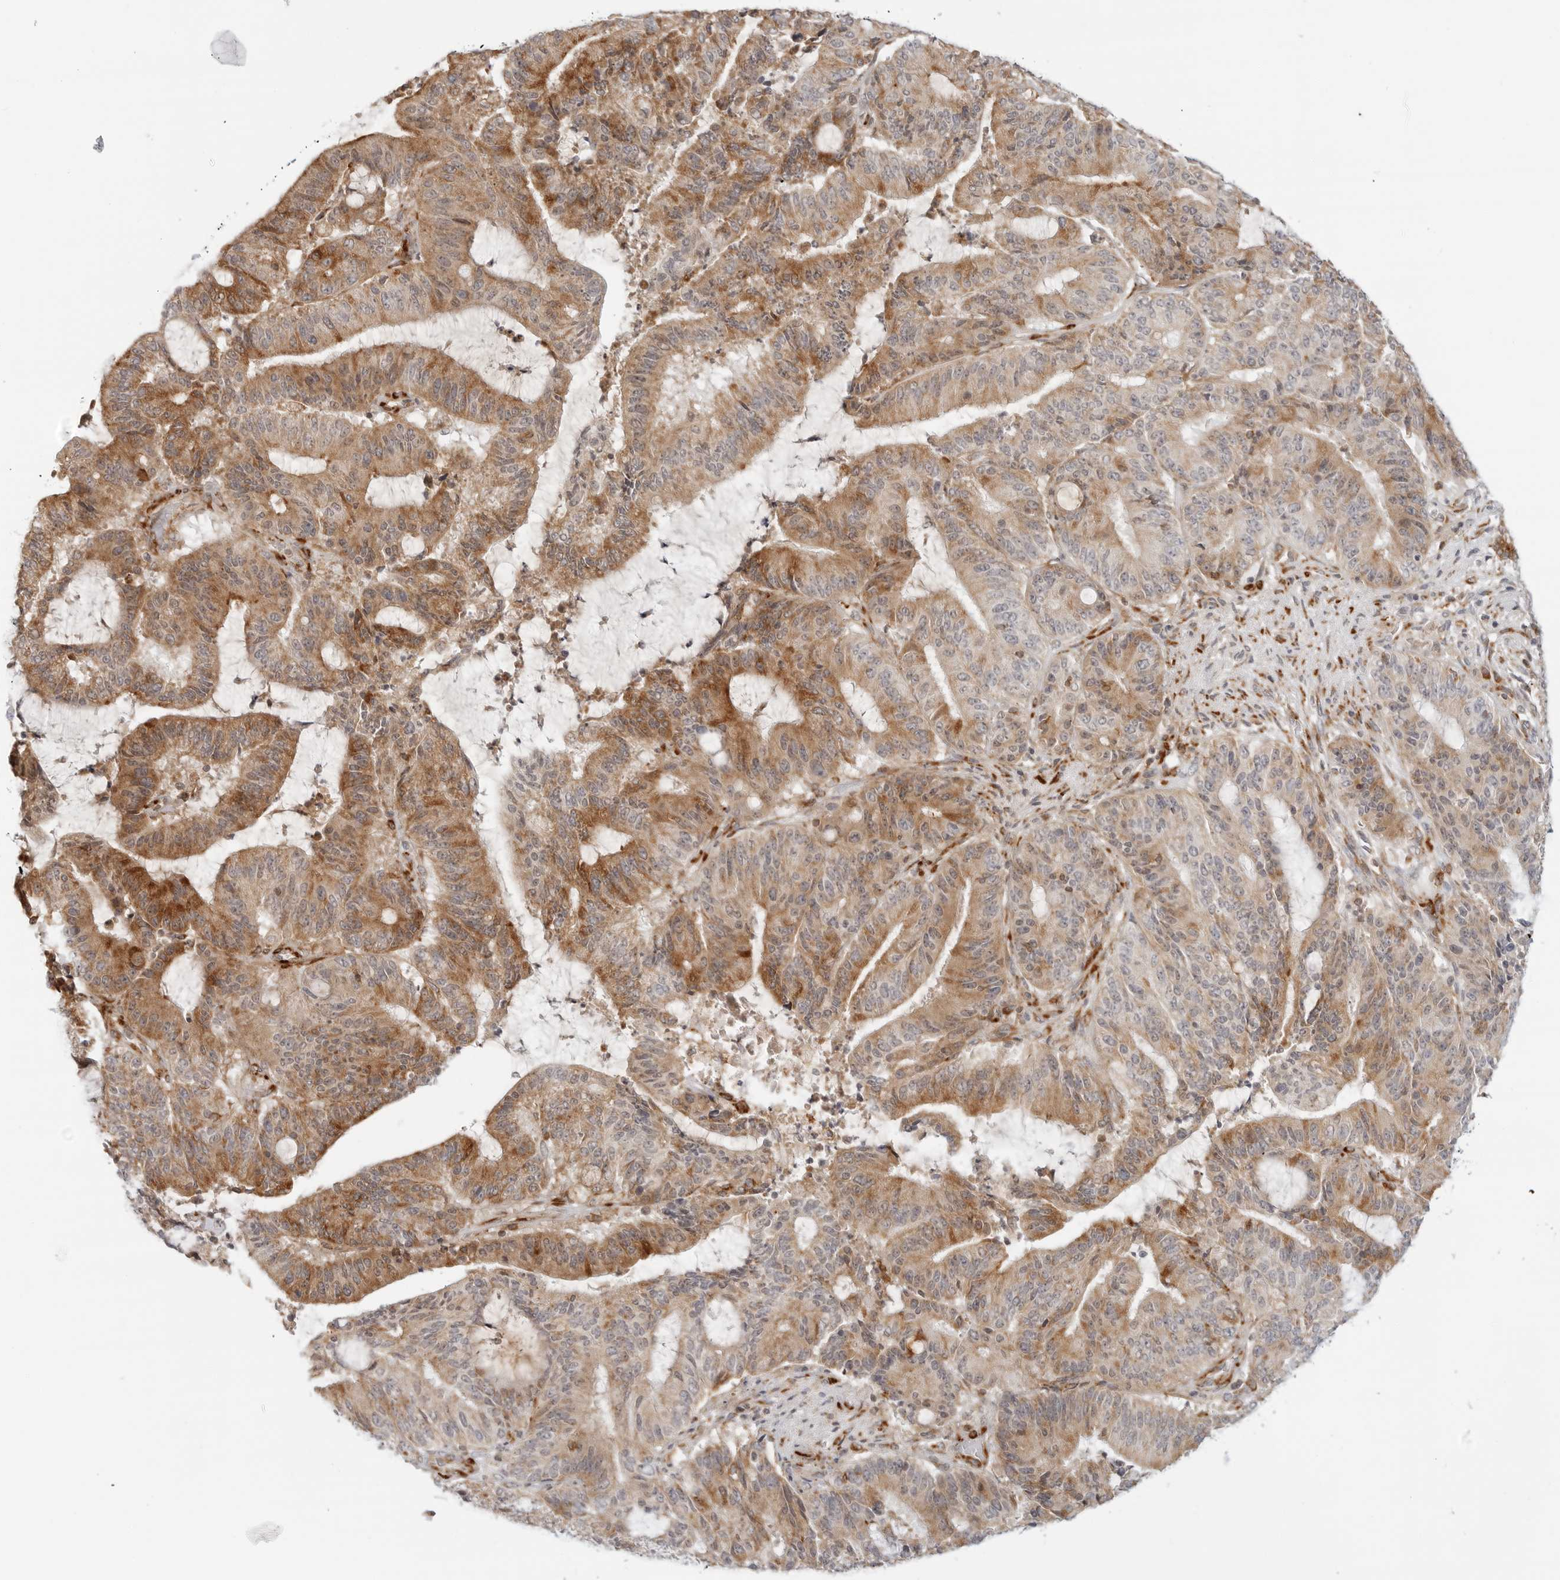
{"staining": {"intensity": "moderate", "quantity": ">75%", "location": "cytoplasmic/membranous"}, "tissue": "liver cancer", "cell_type": "Tumor cells", "image_type": "cancer", "snomed": [{"axis": "morphology", "description": "Normal tissue, NOS"}, {"axis": "morphology", "description": "Cholangiocarcinoma"}, {"axis": "topography", "description": "Liver"}, {"axis": "topography", "description": "Peripheral nerve tissue"}], "caption": "Immunohistochemical staining of human liver cancer (cholangiocarcinoma) exhibits medium levels of moderate cytoplasmic/membranous protein positivity in about >75% of tumor cells. (brown staining indicates protein expression, while blue staining denotes nuclei).", "gene": "C1QTNF1", "patient": {"sex": "female", "age": 73}}